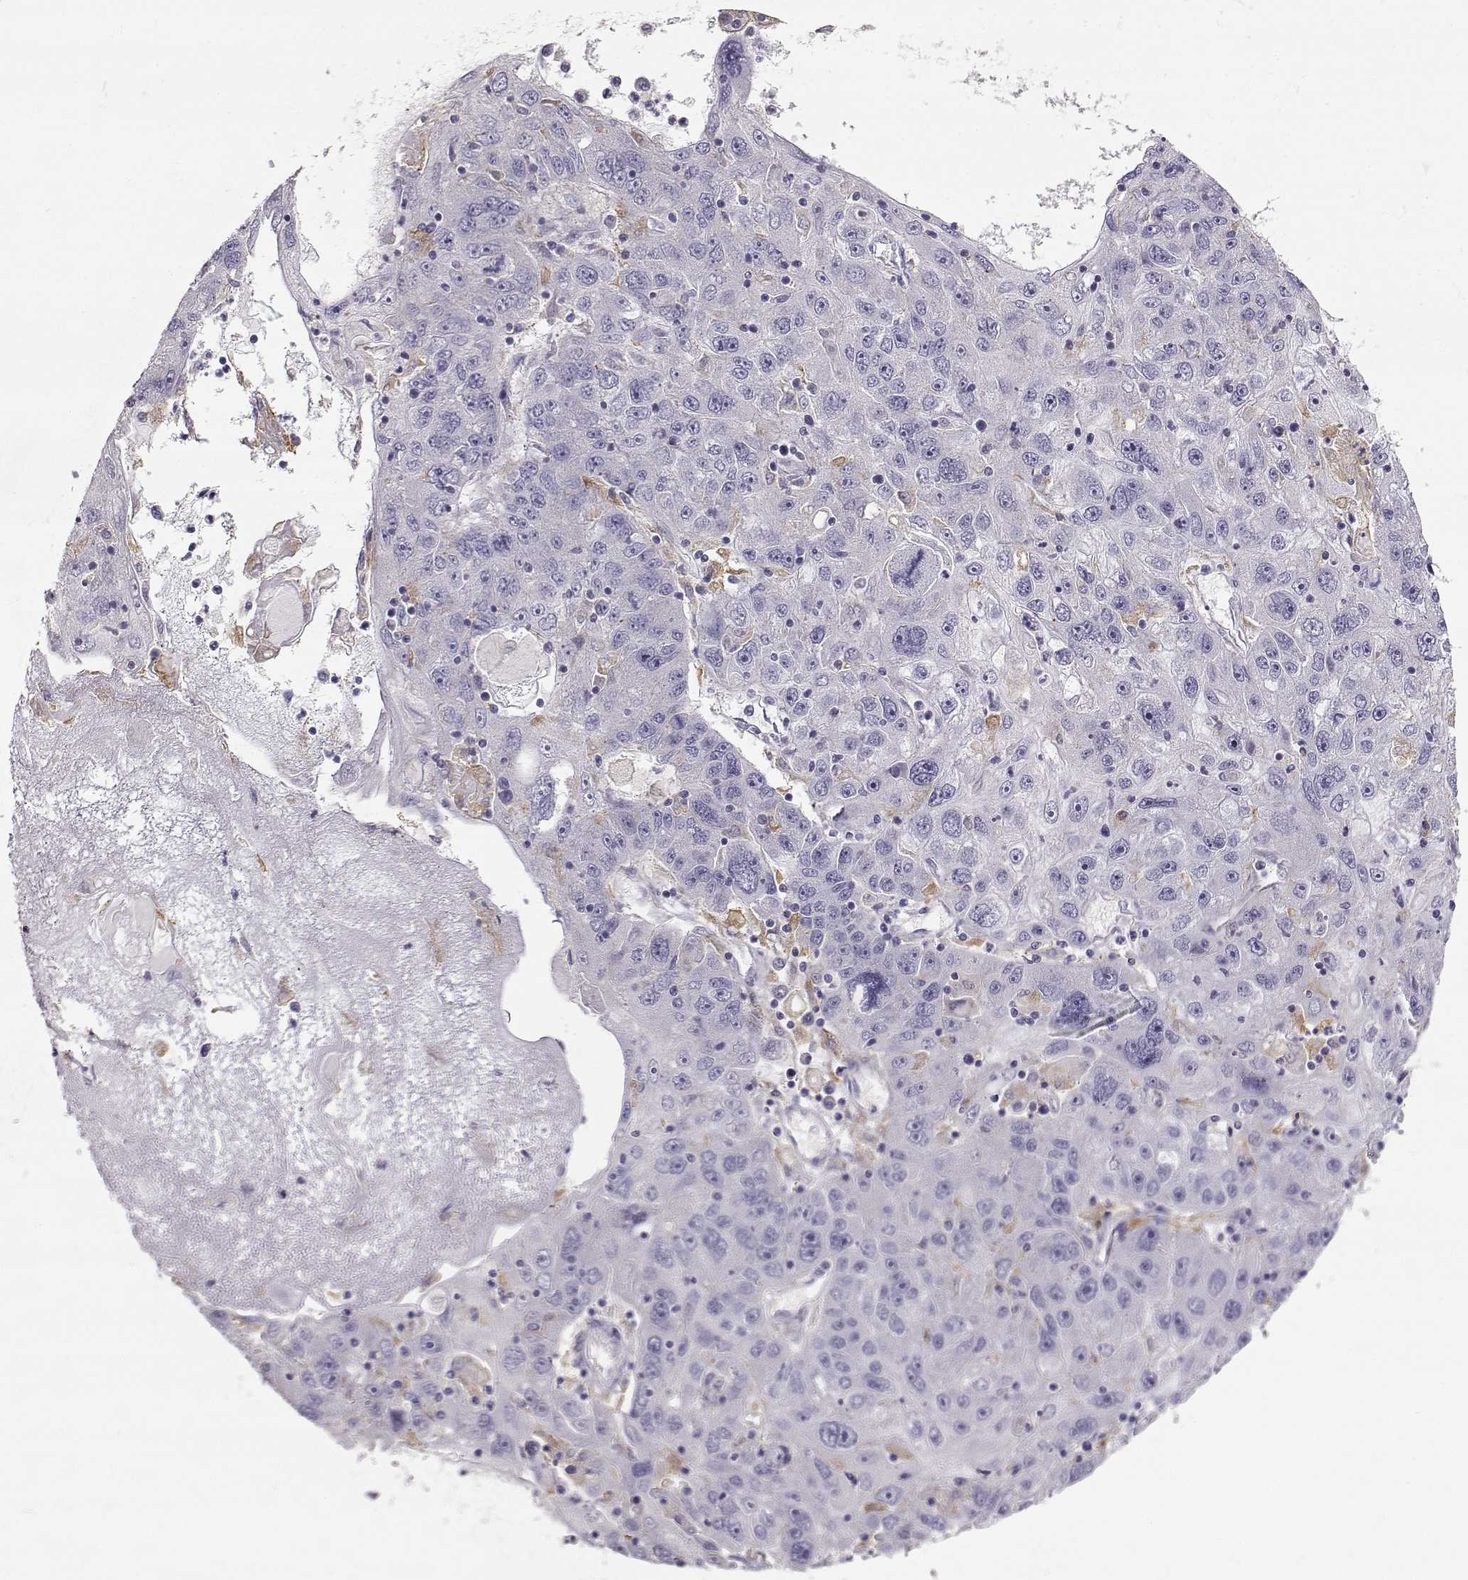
{"staining": {"intensity": "negative", "quantity": "none", "location": "none"}, "tissue": "stomach cancer", "cell_type": "Tumor cells", "image_type": "cancer", "snomed": [{"axis": "morphology", "description": "Adenocarcinoma, NOS"}, {"axis": "topography", "description": "Stomach"}], "caption": "Tumor cells show no significant protein expression in adenocarcinoma (stomach).", "gene": "VAV1", "patient": {"sex": "male", "age": 56}}